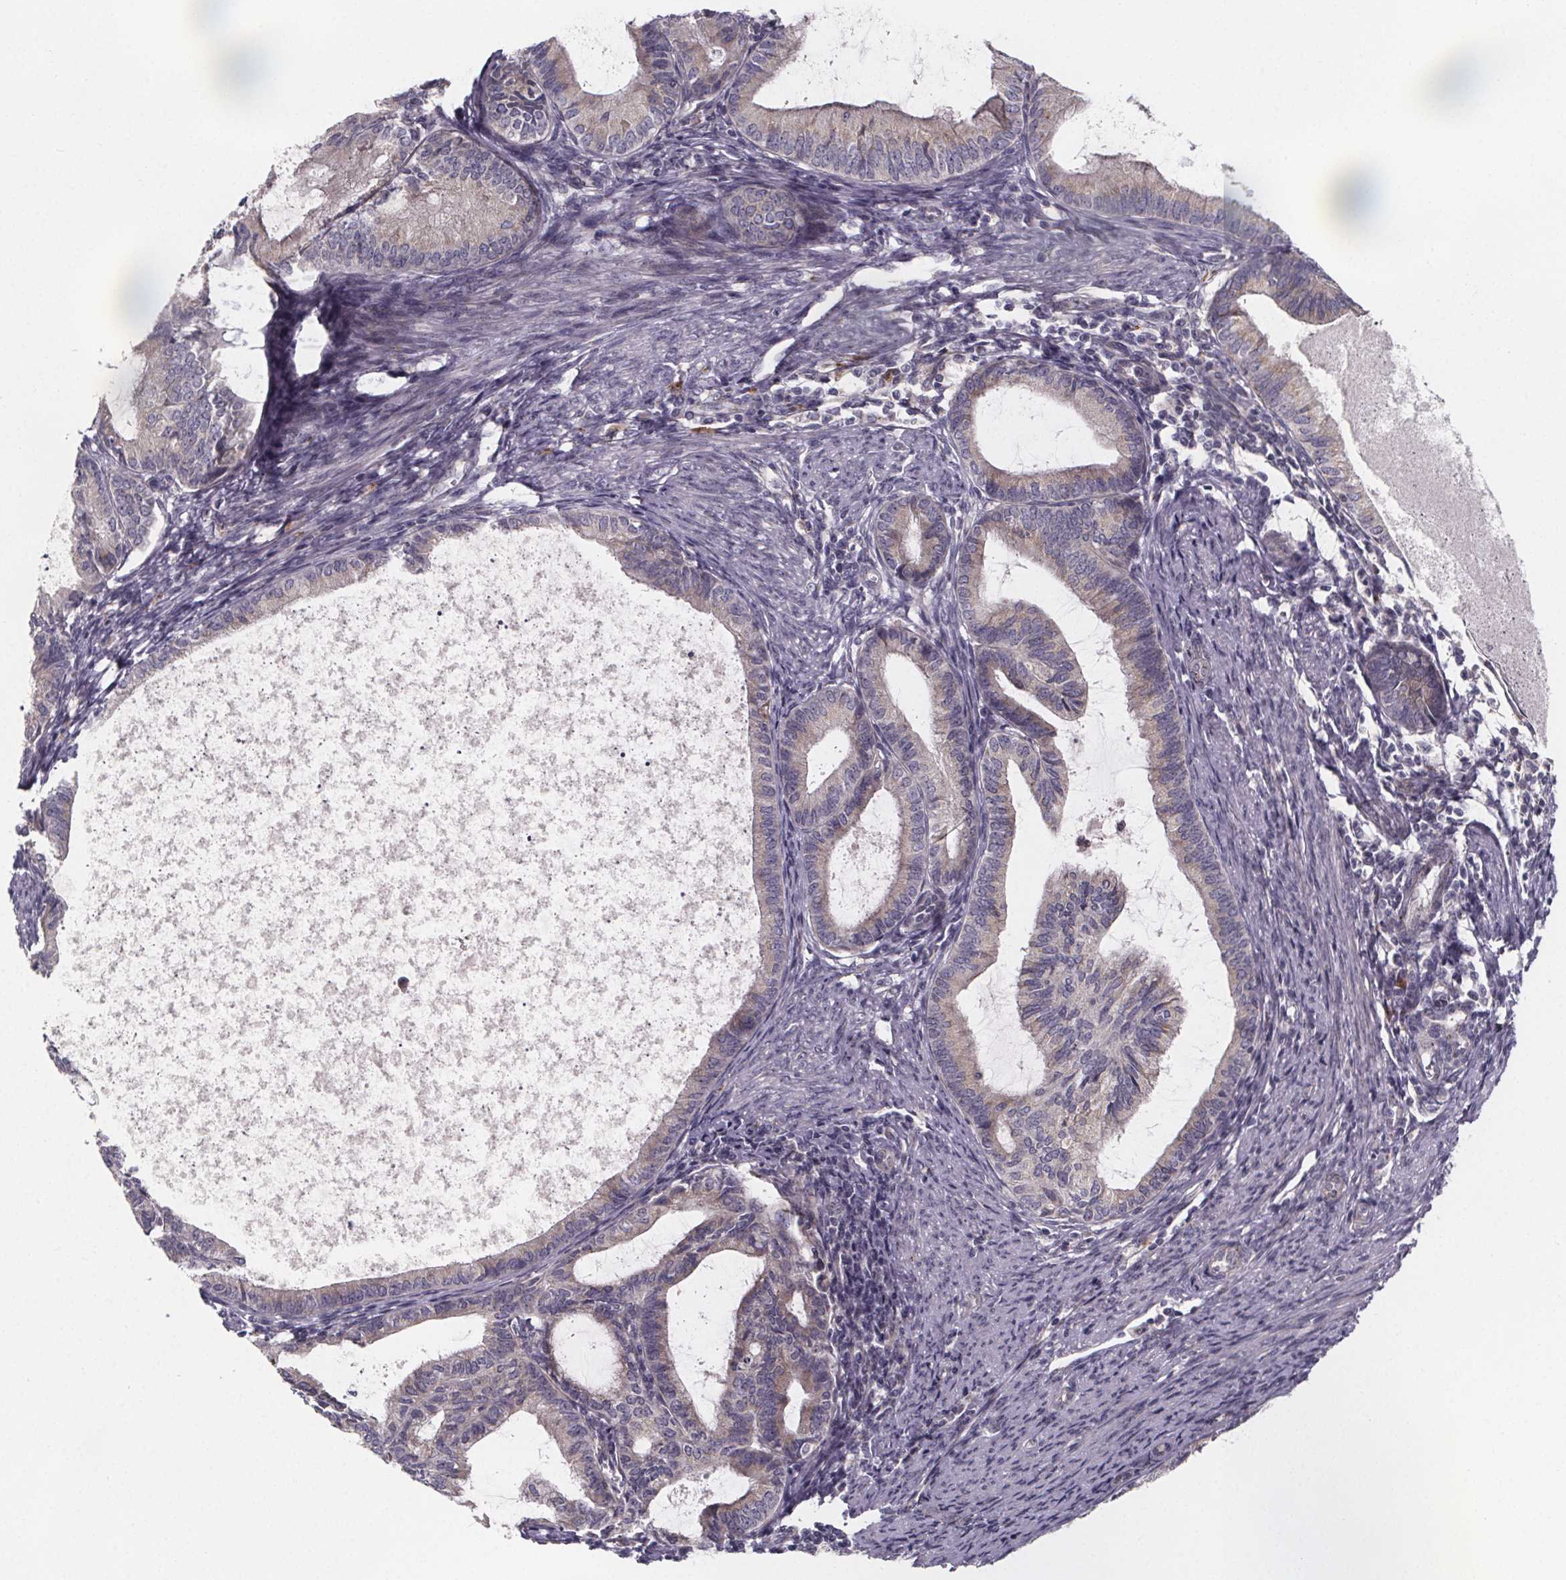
{"staining": {"intensity": "weak", "quantity": "25%-75%", "location": "cytoplasmic/membranous"}, "tissue": "endometrial cancer", "cell_type": "Tumor cells", "image_type": "cancer", "snomed": [{"axis": "morphology", "description": "Adenocarcinoma, NOS"}, {"axis": "topography", "description": "Endometrium"}], "caption": "Endometrial adenocarcinoma stained with a protein marker reveals weak staining in tumor cells.", "gene": "NDST1", "patient": {"sex": "female", "age": 86}}